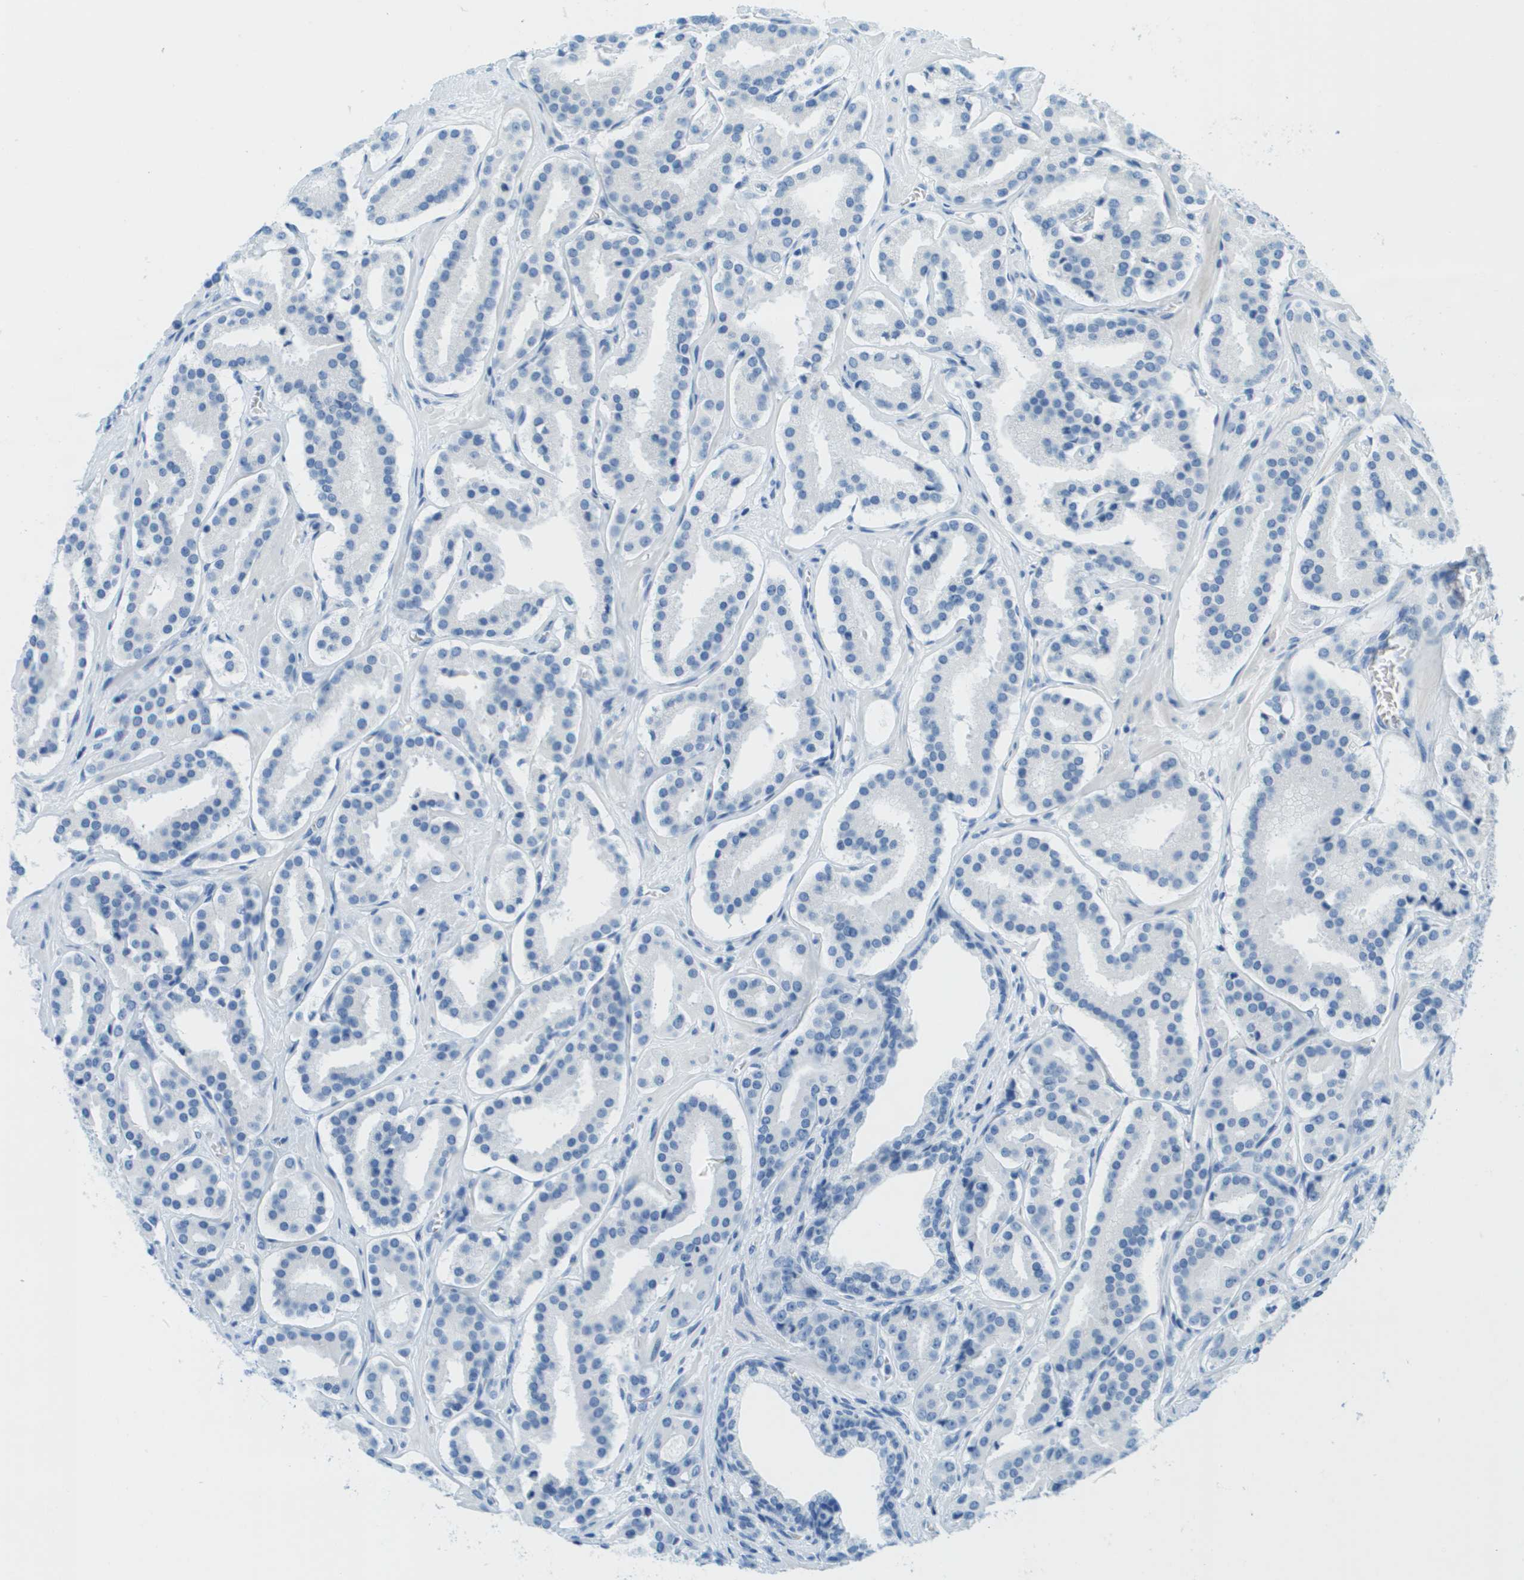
{"staining": {"intensity": "negative", "quantity": "none", "location": "none"}, "tissue": "prostate cancer", "cell_type": "Tumor cells", "image_type": "cancer", "snomed": [{"axis": "morphology", "description": "Adenocarcinoma, High grade"}, {"axis": "topography", "description": "Prostate"}], "caption": "The photomicrograph displays no significant expression in tumor cells of prostate cancer (high-grade adenocarcinoma).", "gene": "CDHR2", "patient": {"sex": "male", "age": 60}}